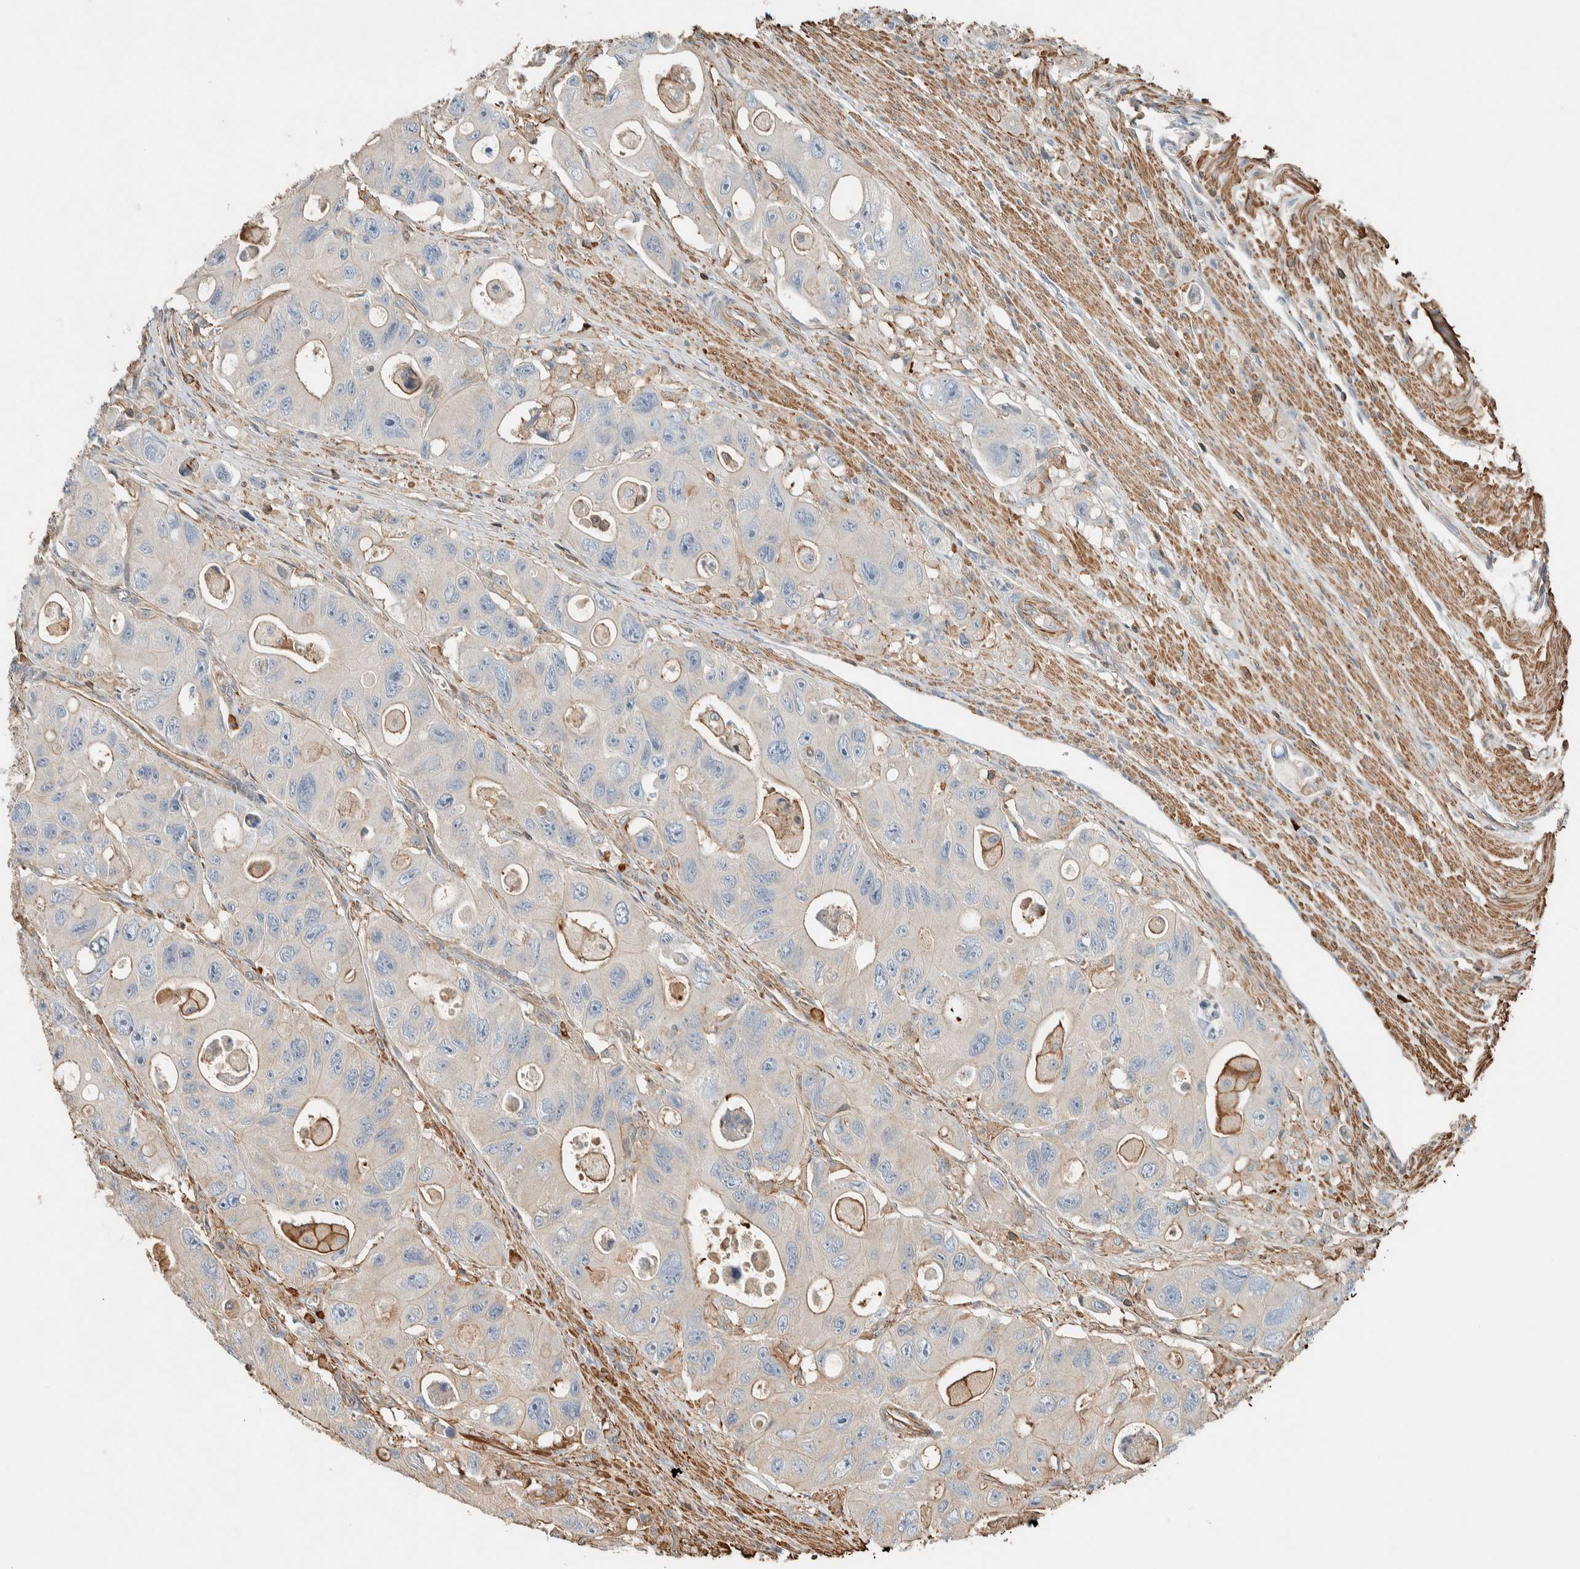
{"staining": {"intensity": "negative", "quantity": "none", "location": "none"}, "tissue": "colorectal cancer", "cell_type": "Tumor cells", "image_type": "cancer", "snomed": [{"axis": "morphology", "description": "Adenocarcinoma, NOS"}, {"axis": "topography", "description": "Colon"}], "caption": "Immunohistochemistry photomicrograph of human colorectal cancer stained for a protein (brown), which displays no staining in tumor cells.", "gene": "CTBP2", "patient": {"sex": "female", "age": 46}}